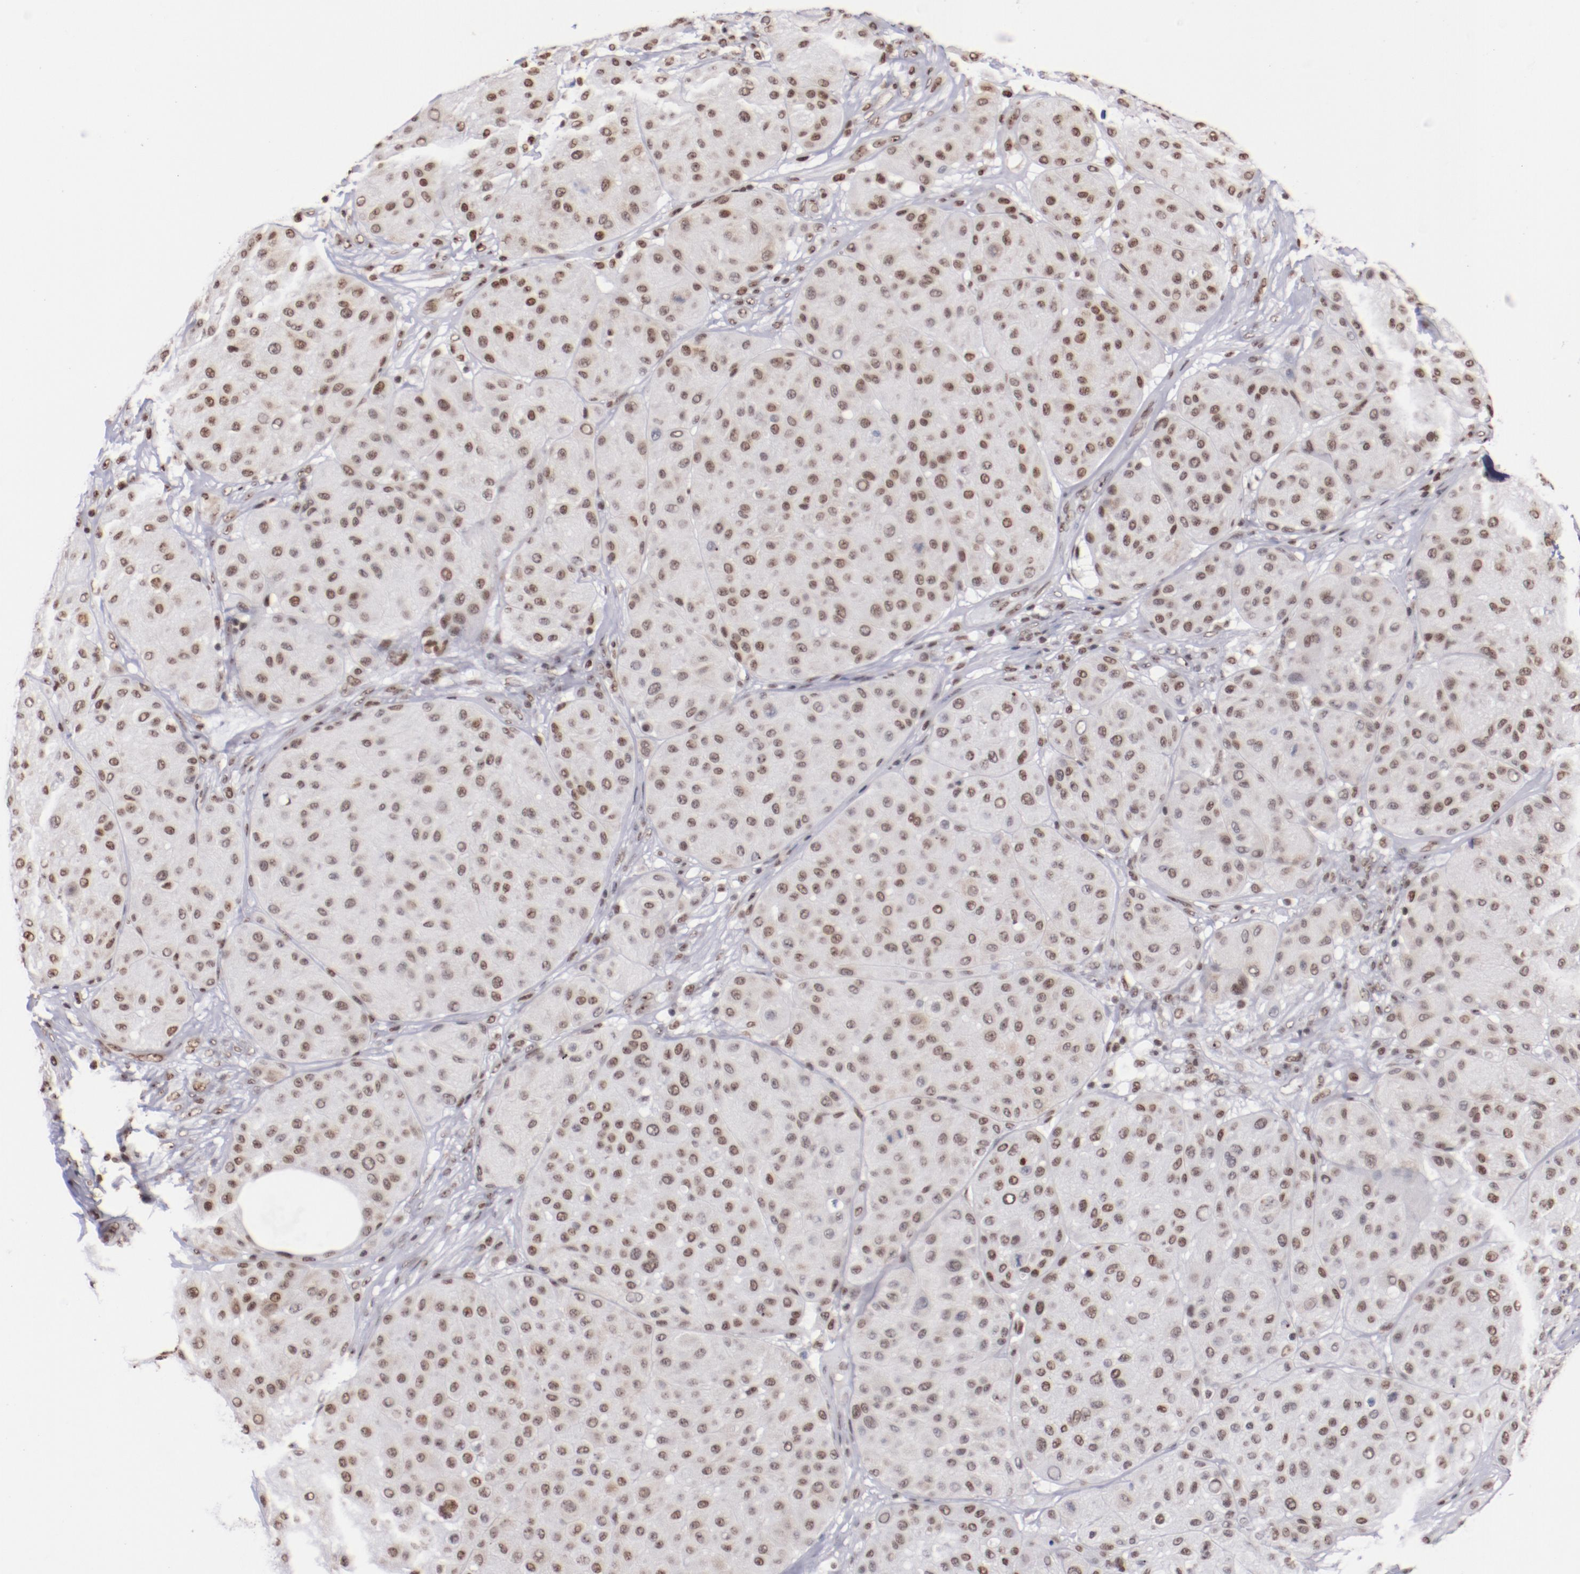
{"staining": {"intensity": "moderate", "quantity": ">75%", "location": "nuclear"}, "tissue": "melanoma", "cell_type": "Tumor cells", "image_type": "cancer", "snomed": [{"axis": "morphology", "description": "Normal tissue, NOS"}, {"axis": "morphology", "description": "Malignant melanoma, Metastatic site"}, {"axis": "topography", "description": "Skin"}], "caption": "Protein analysis of malignant melanoma (metastatic site) tissue shows moderate nuclear positivity in approximately >75% of tumor cells.", "gene": "IFI16", "patient": {"sex": "male", "age": 41}}